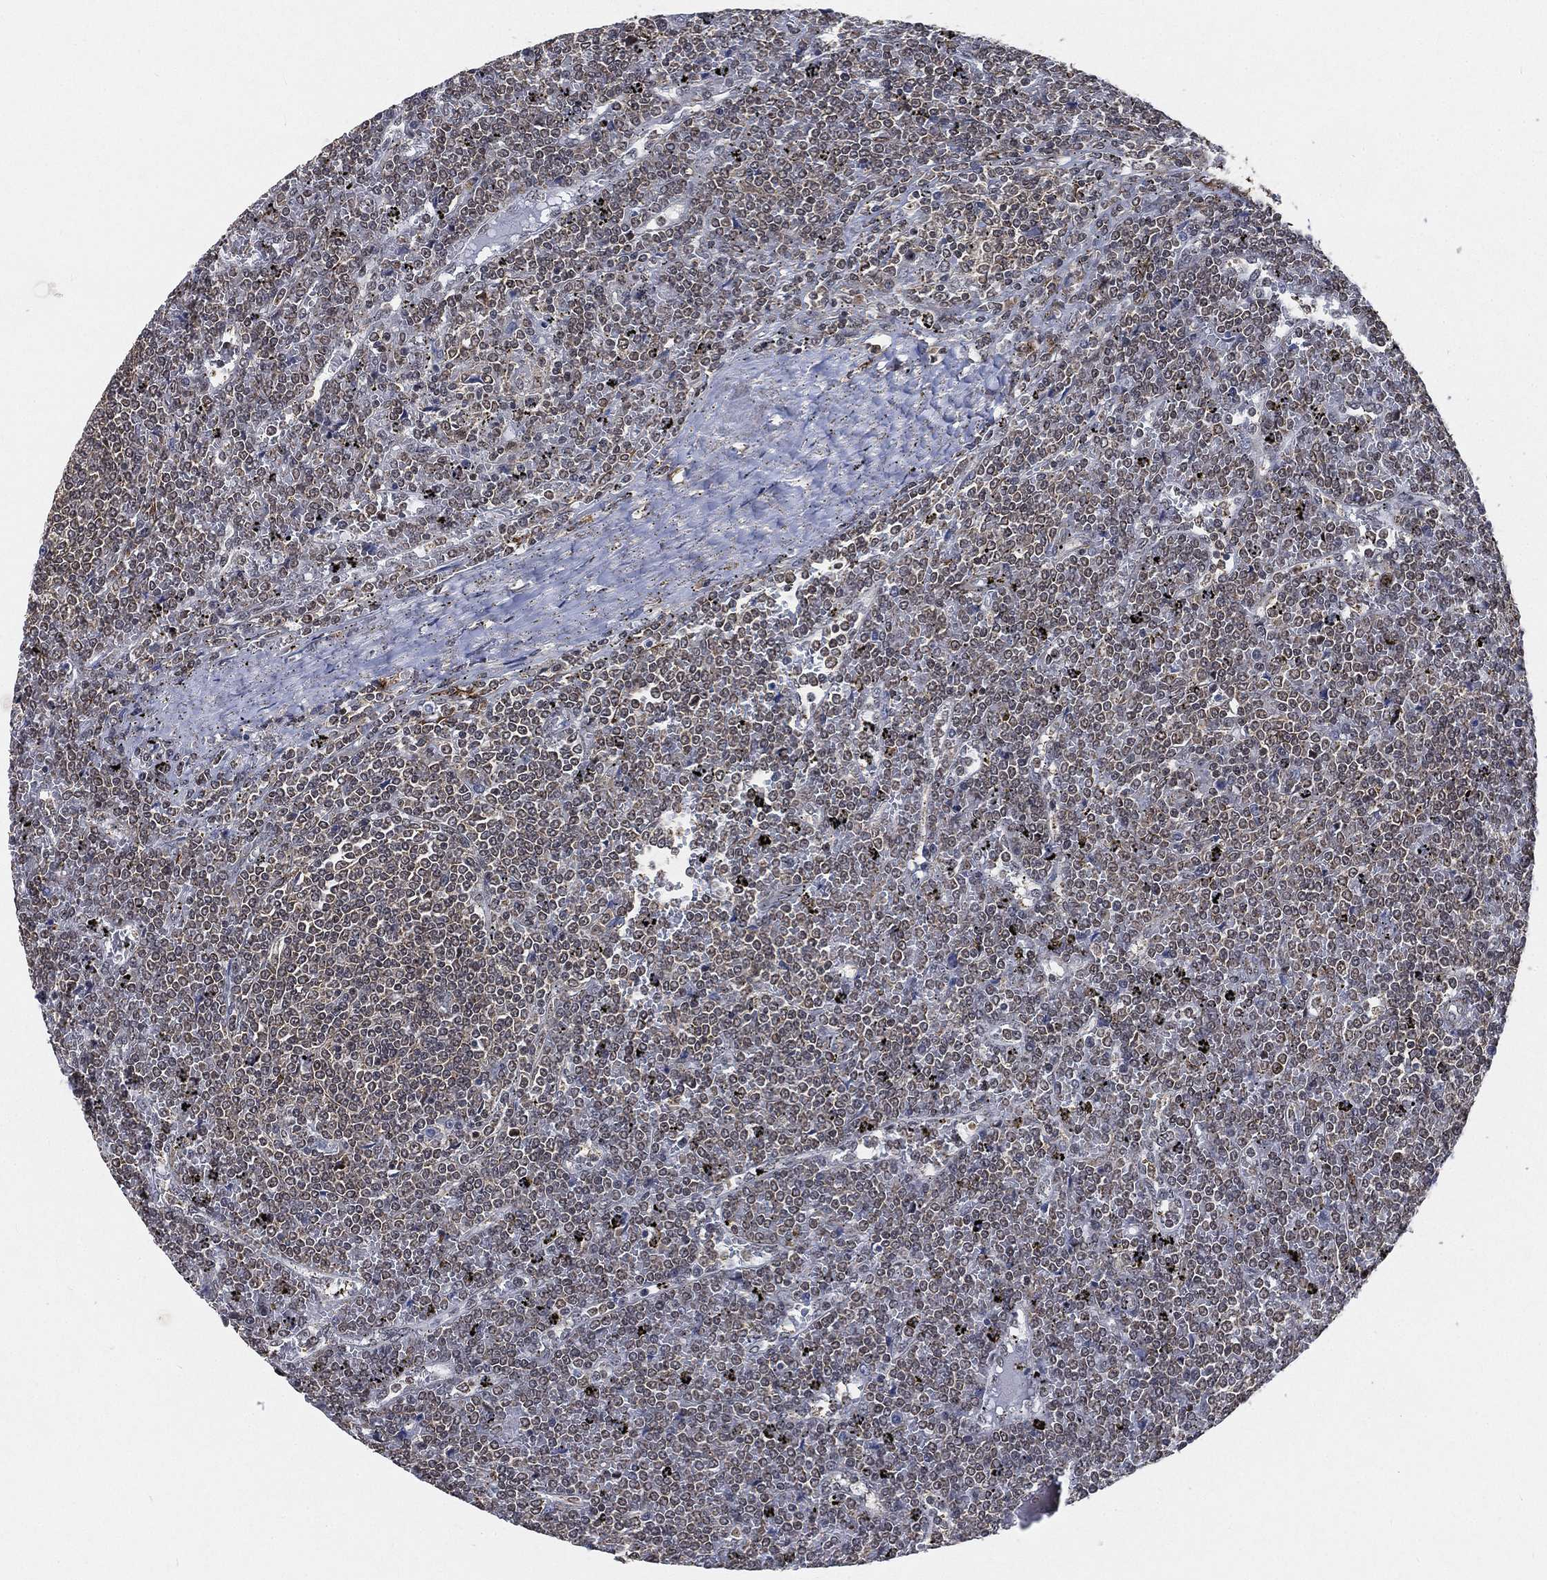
{"staining": {"intensity": "negative", "quantity": "none", "location": "none"}, "tissue": "lymphoma", "cell_type": "Tumor cells", "image_type": "cancer", "snomed": [{"axis": "morphology", "description": "Malignant lymphoma, non-Hodgkin's type, Low grade"}, {"axis": "topography", "description": "Spleen"}], "caption": "High power microscopy image of an IHC histopathology image of low-grade malignant lymphoma, non-Hodgkin's type, revealing no significant expression in tumor cells.", "gene": "RSRC2", "patient": {"sex": "female", "age": 19}}